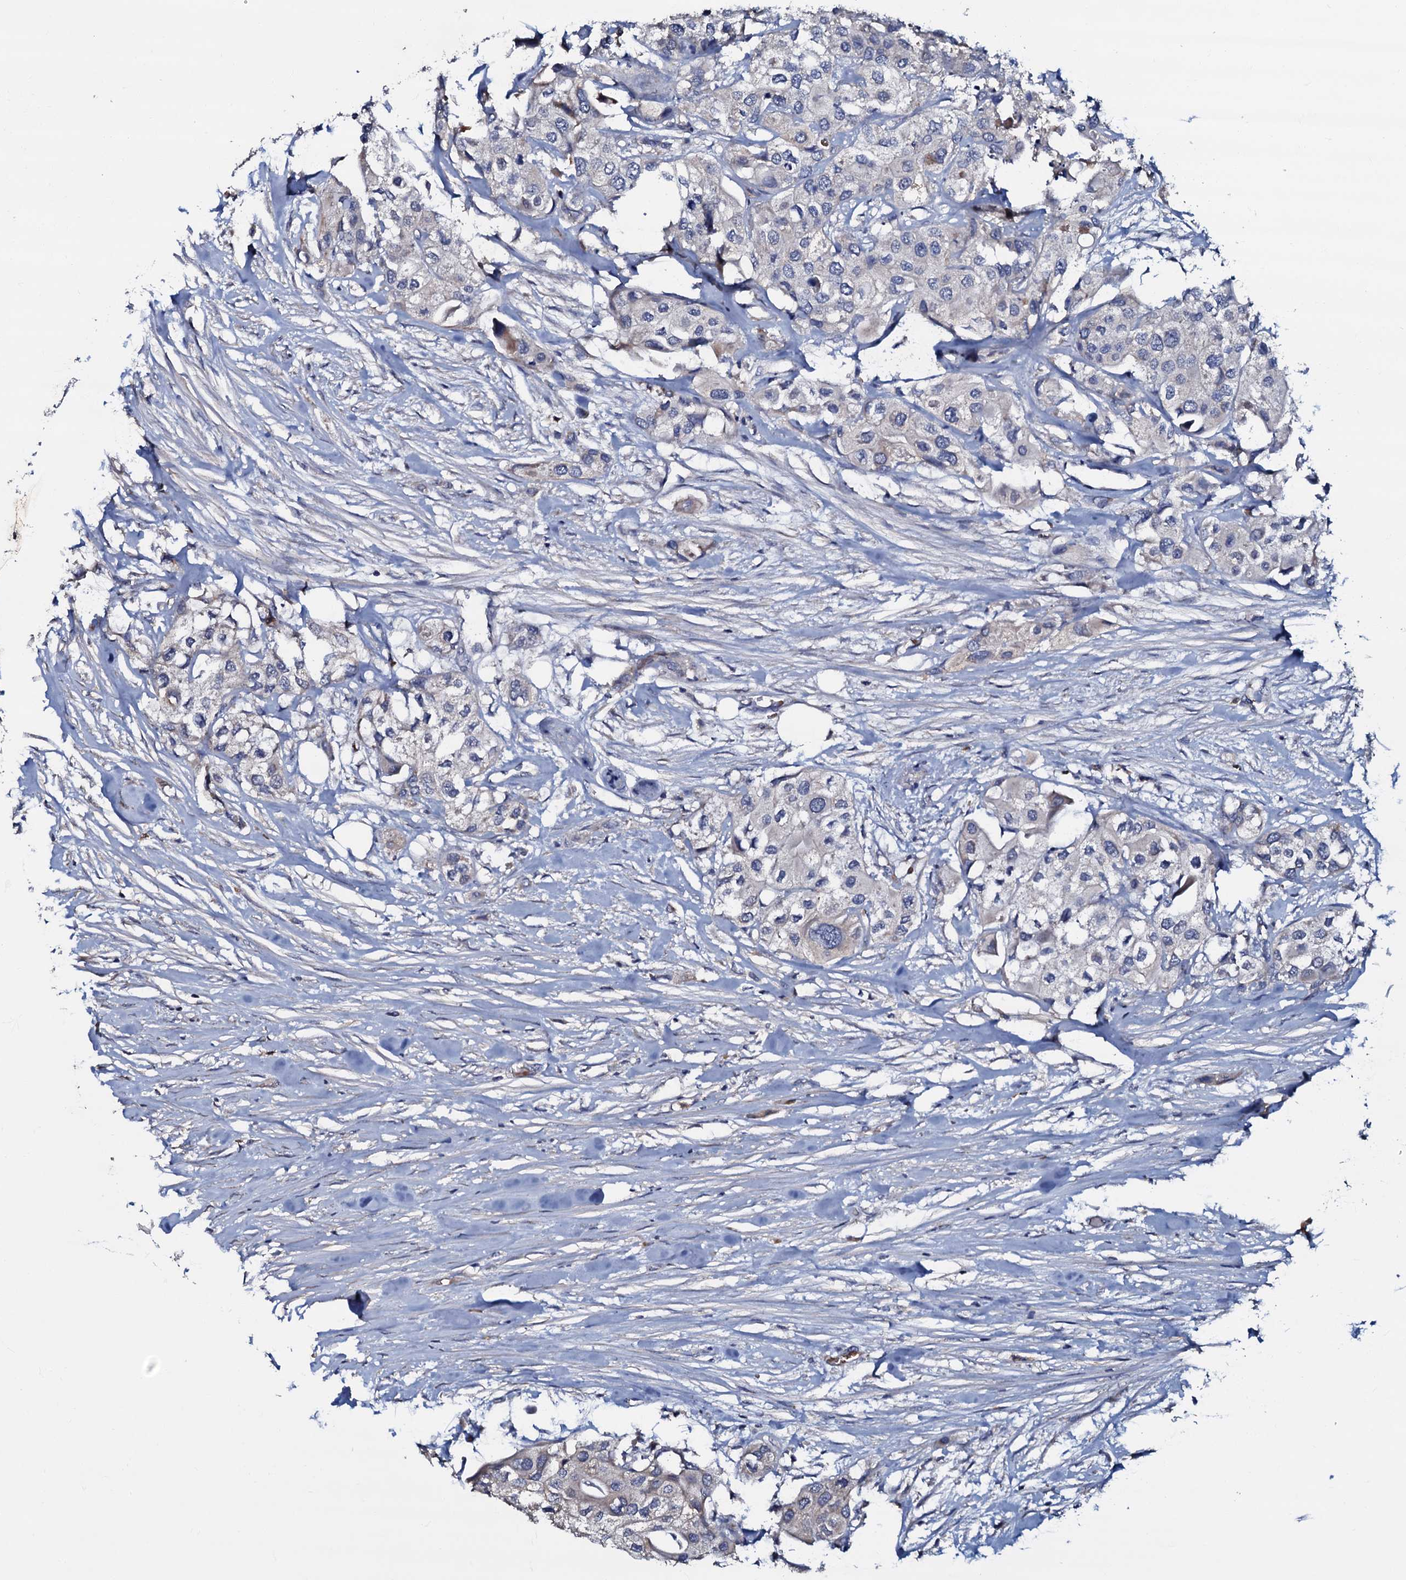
{"staining": {"intensity": "negative", "quantity": "none", "location": "none"}, "tissue": "urothelial cancer", "cell_type": "Tumor cells", "image_type": "cancer", "snomed": [{"axis": "morphology", "description": "Urothelial carcinoma, High grade"}, {"axis": "topography", "description": "Urinary bladder"}], "caption": "Immunohistochemical staining of human urothelial carcinoma (high-grade) shows no significant positivity in tumor cells.", "gene": "CPNE2", "patient": {"sex": "male", "age": 64}}